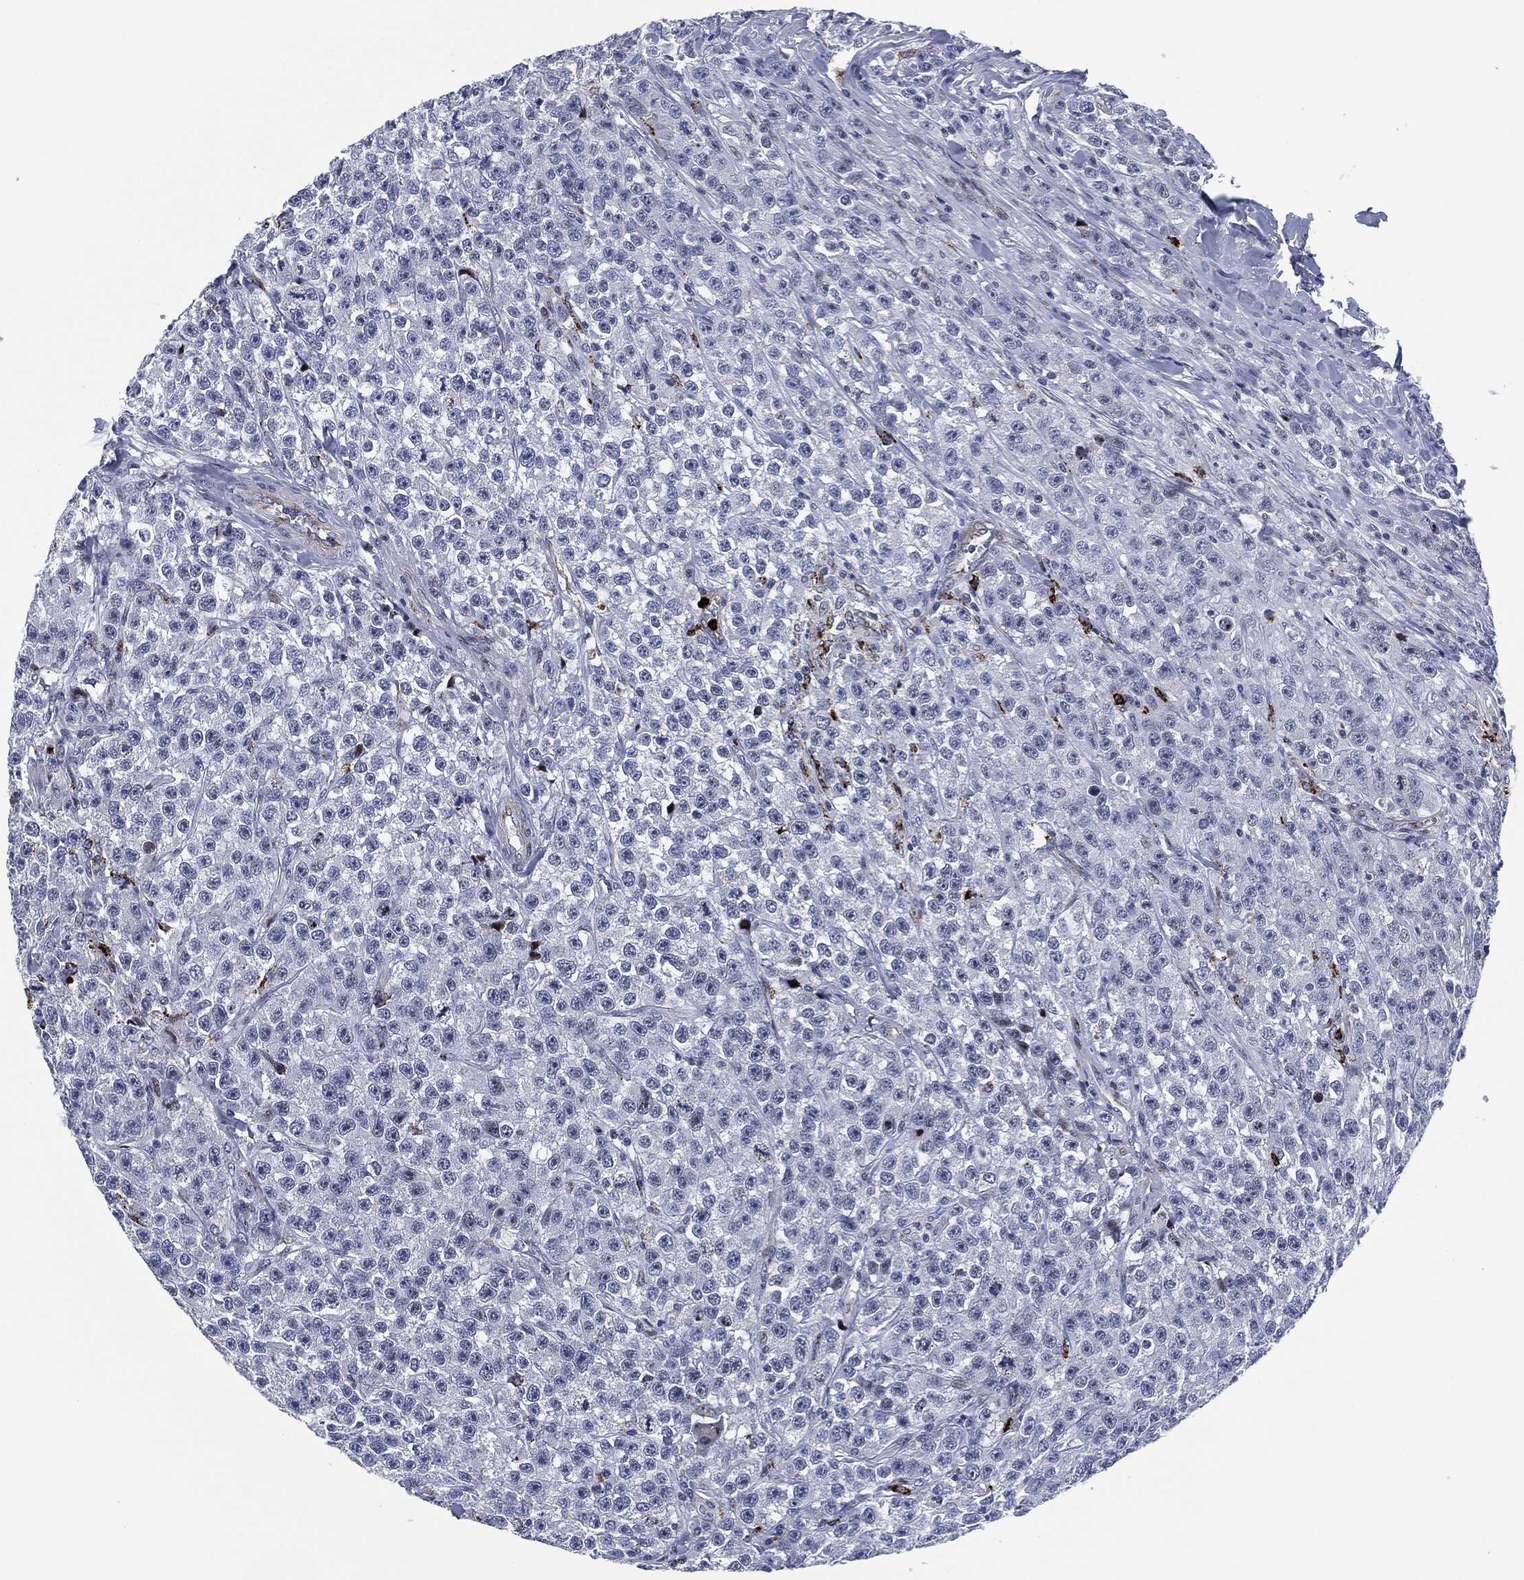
{"staining": {"intensity": "negative", "quantity": "none", "location": "none"}, "tissue": "testis cancer", "cell_type": "Tumor cells", "image_type": "cancer", "snomed": [{"axis": "morphology", "description": "Seminoma, NOS"}, {"axis": "topography", "description": "Testis"}], "caption": "The image shows no staining of tumor cells in testis cancer (seminoma).", "gene": "MPO", "patient": {"sex": "male", "age": 59}}